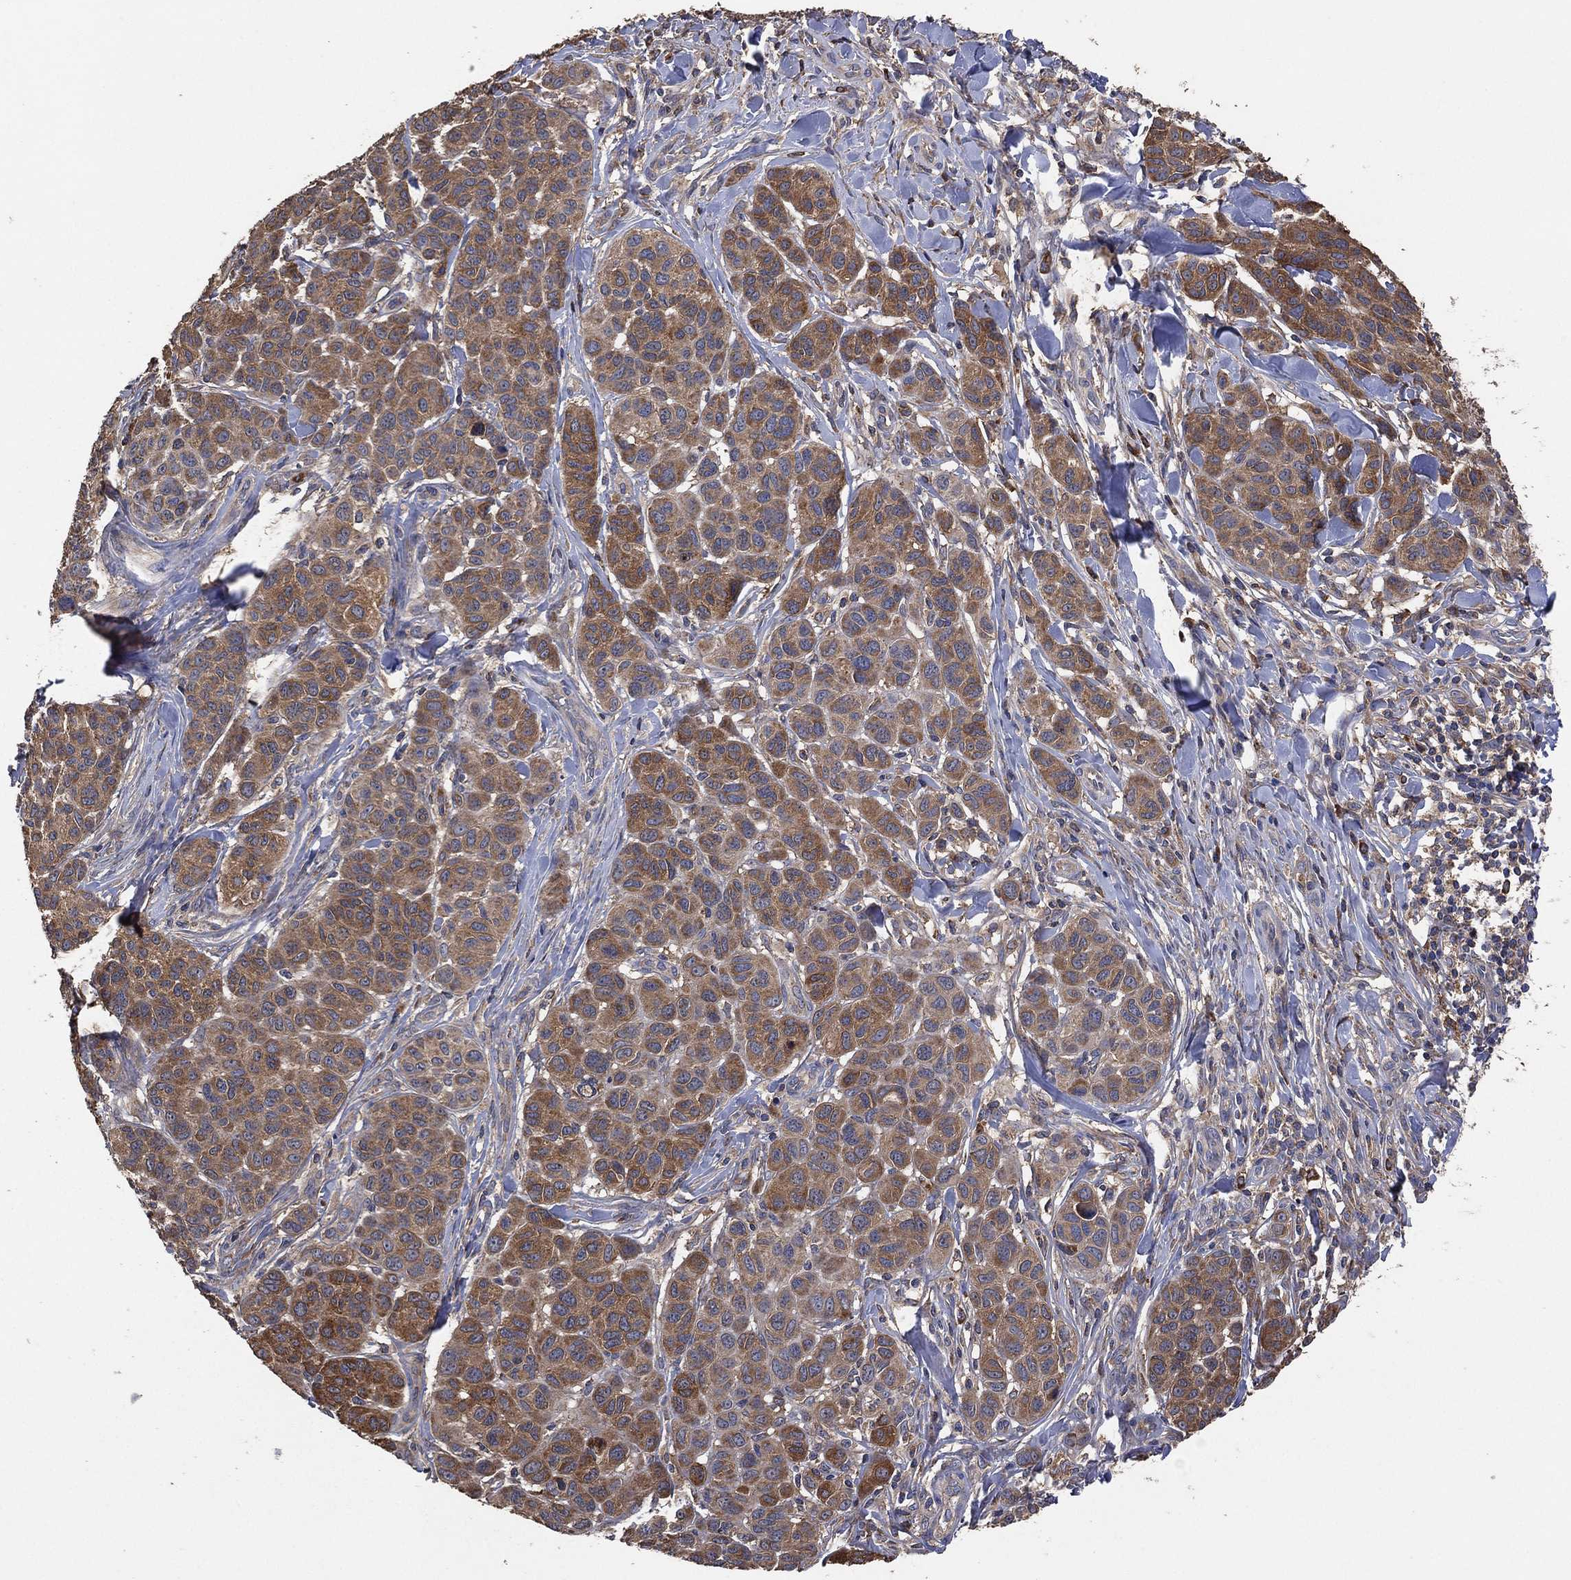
{"staining": {"intensity": "moderate", "quantity": "25%-75%", "location": "cytoplasmic/membranous"}, "tissue": "melanoma", "cell_type": "Tumor cells", "image_type": "cancer", "snomed": [{"axis": "morphology", "description": "Malignant melanoma, NOS"}, {"axis": "topography", "description": "Skin"}], "caption": "Tumor cells reveal medium levels of moderate cytoplasmic/membranous expression in approximately 25%-75% of cells in melanoma. (DAB = brown stain, brightfield microscopy at high magnification).", "gene": "LIMD1", "patient": {"sex": "male", "age": 79}}